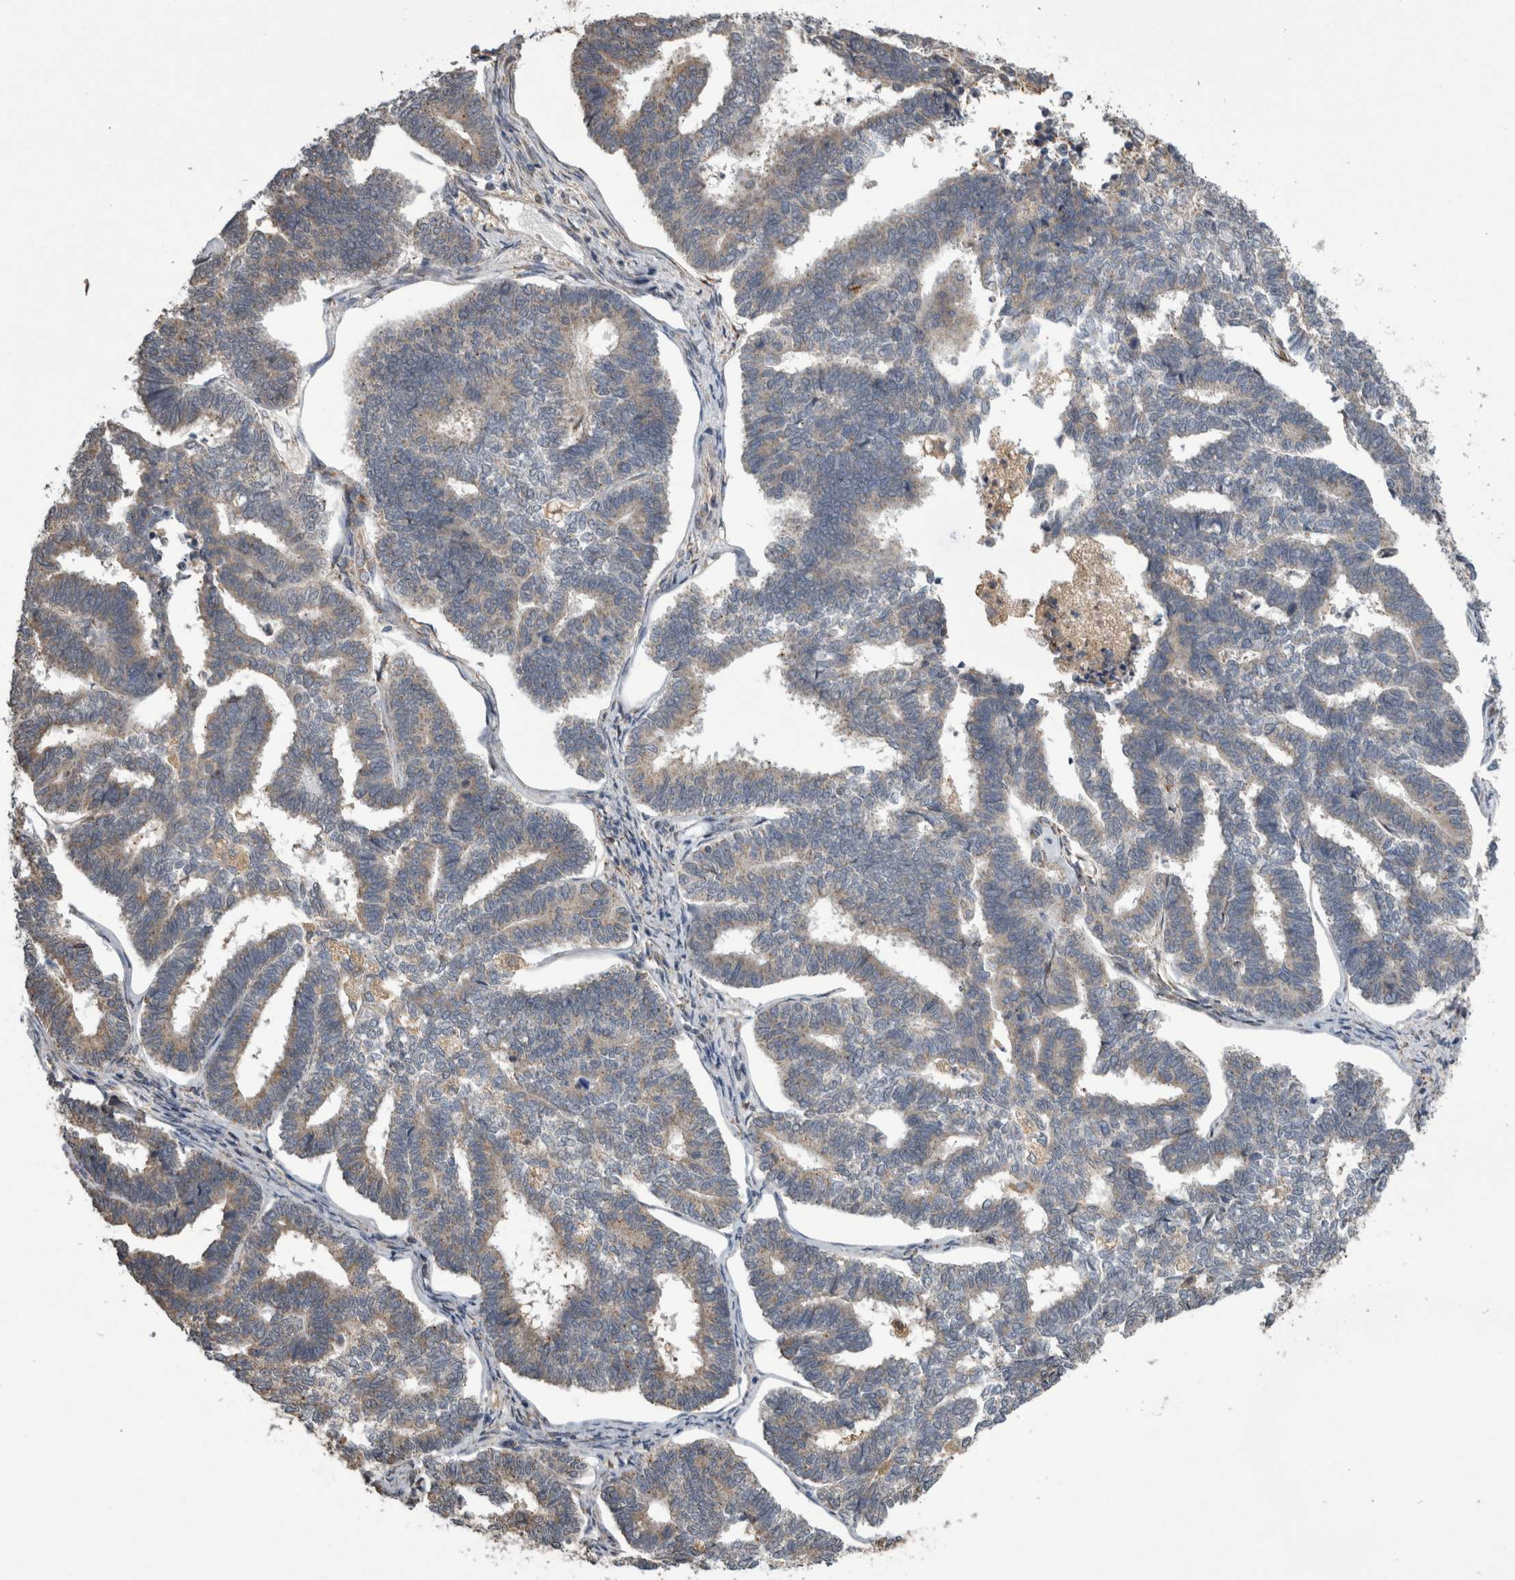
{"staining": {"intensity": "weak", "quantity": "25%-75%", "location": "cytoplasmic/membranous"}, "tissue": "endometrial cancer", "cell_type": "Tumor cells", "image_type": "cancer", "snomed": [{"axis": "morphology", "description": "Adenocarcinoma, NOS"}, {"axis": "topography", "description": "Endometrium"}], "caption": "Immunohistochemical staining of human endometrial cancer displays low levels of weak cytoplasmic/membranous protein expression in about 25%-75% of tumor cells. (Stains: DAB in brown, nuclei in blue, Microscopy: brightfield microscopy at high magnification).", "gene": "ANXA13", "patient": {"sex": "female", "age": 70}}